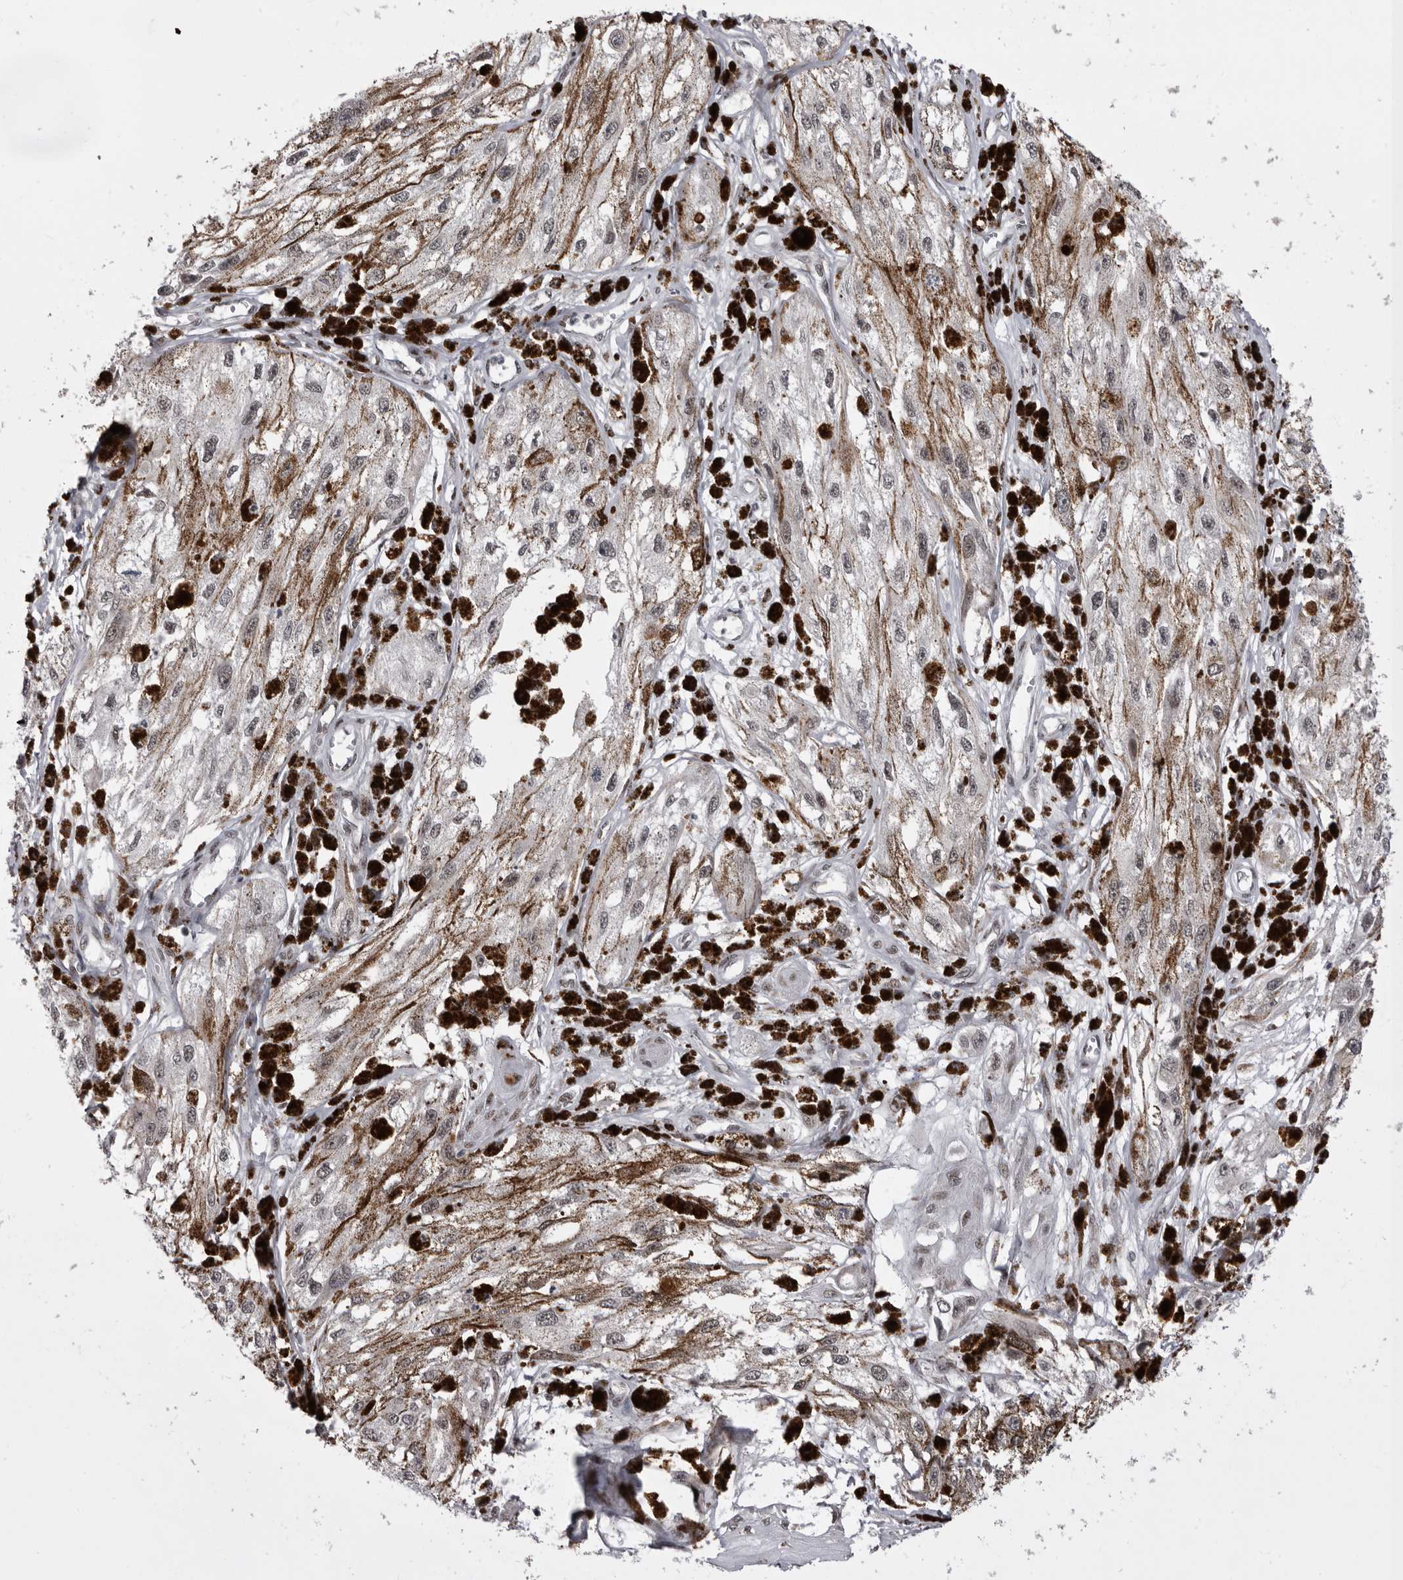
{"staining": {"intensity": "negative", "quantity": "none", "location": "none"}, "tissue": "melanoma", "cell_type": "Tumor cells", "image_type": "cancer", "snomed": [{"axis": "morphology", "description": "Malignant melanoma, NOS"}, {"axis": "topography", "description": "Skin"}], "caption": "This is an immunohistochemistry image of human malignant melanoma. There is no expression in tumor cells.", "gene": "PRPF3", "patient": {"sex": "male", "age": 88}}